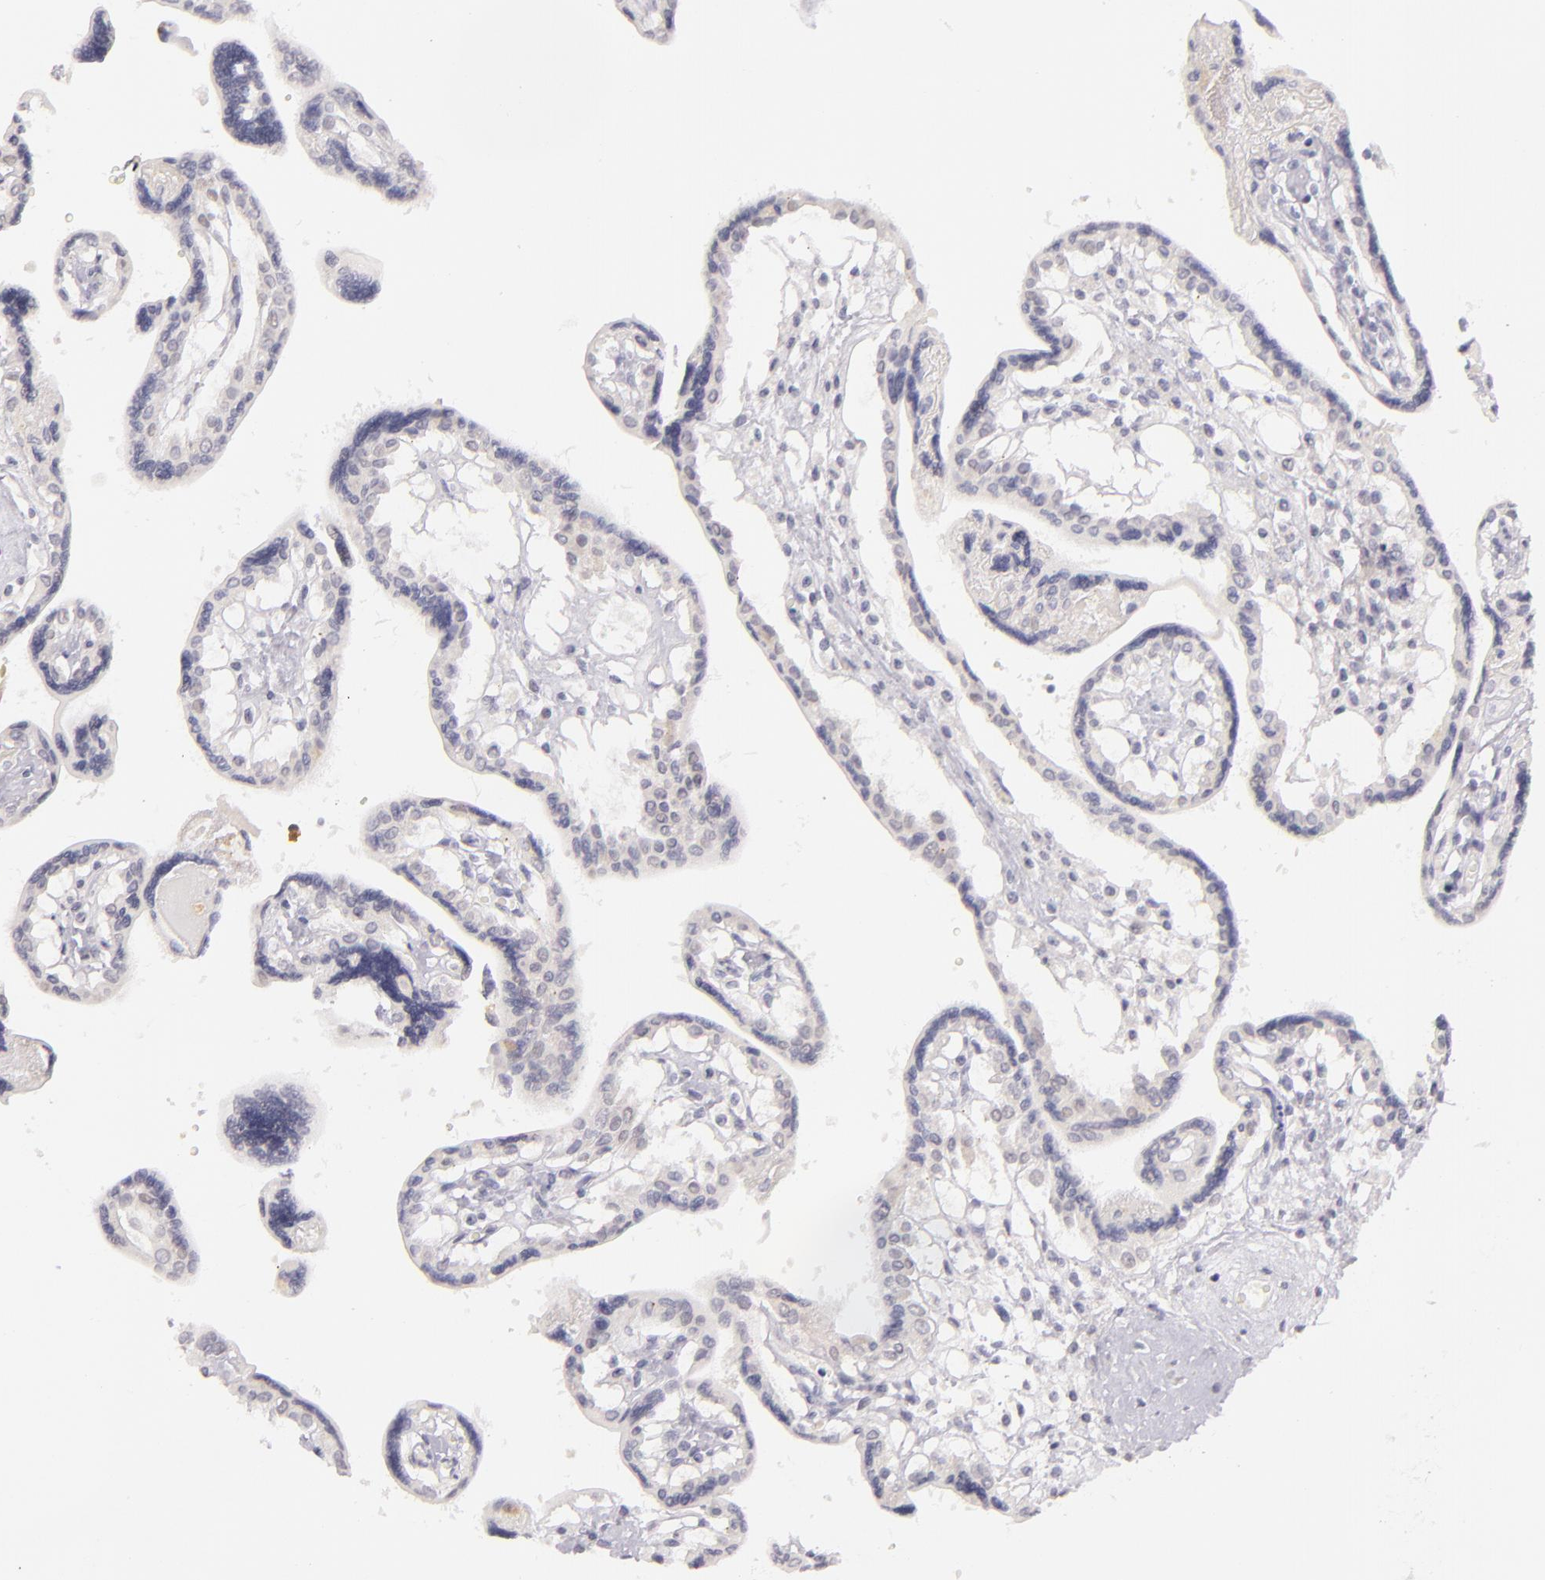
{"staining": {"intensity": "negative", "quantity": "none", "location": "none"}, "tissue": "placenta", "cell_type": "Decidual cells", "image_type": "normal", "snomed": [{"axis": "morphology", "description": "Normal tissue, NOS"}, {"axis": "topography", "description": "Placenta"}], "caption": "Decidual cells show no significant positivity in benign placenta.", "gene": "FAM181A", "patient": {"sex": "female", "age": 31}}